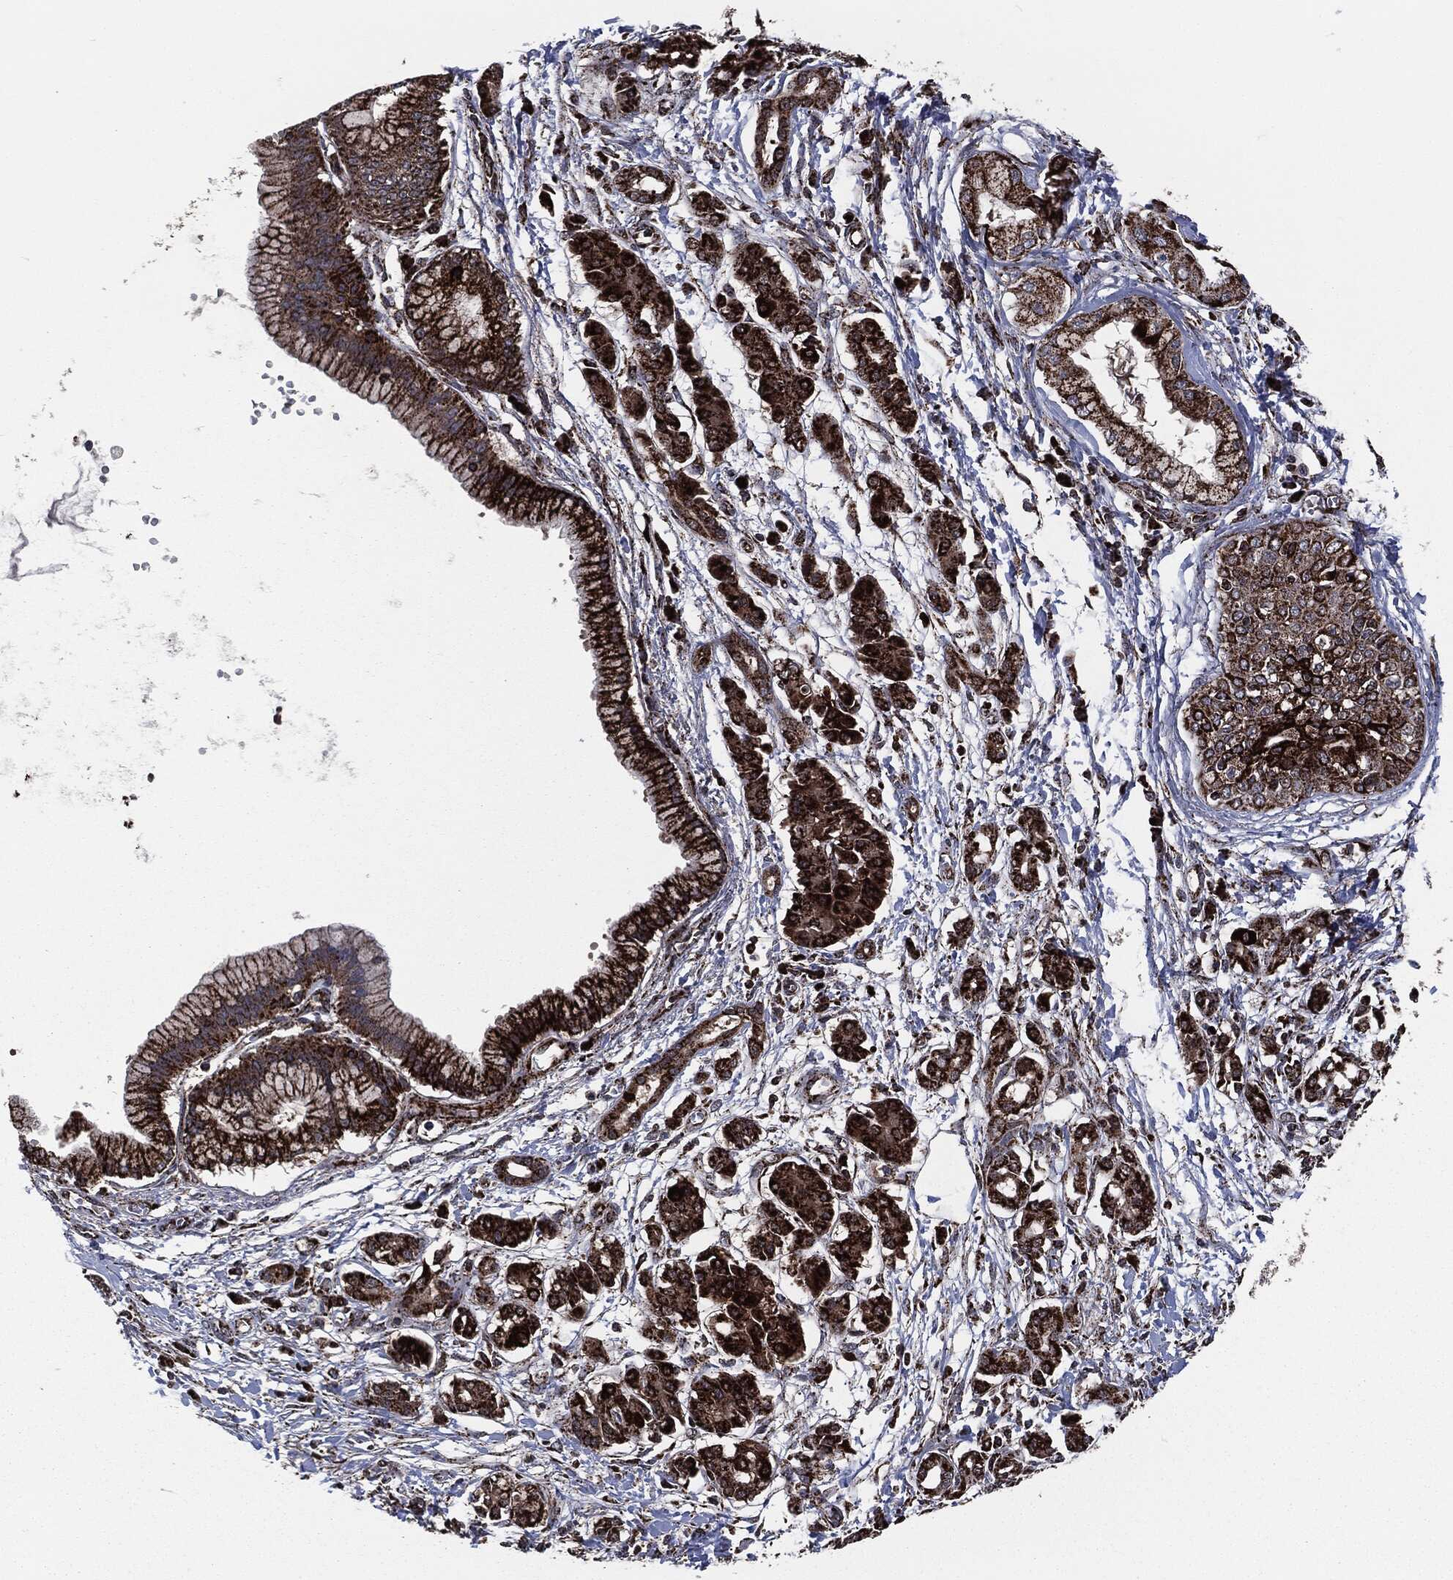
{"staining": {"intensity": "strong", "quantity": ">75%", "location": "cytoplasmic/membranous"}, "tissue": "pancreatic cancer", "cell_type": "Tumor cells", "image_type": "cancer", "snomed": [{"axis": "morphology", "description": "Adenocarcinoma, NOS"}, {"axis": "topography", "description": "Pancreas"}], "caption": "Pancreatic cancer stained with immunohistochemistry exhibits strong cytoplasmic/membranous staining in about >75% of tumor cells.", "gene": "FH", "patient": {"sex": "male", "age": 72}}